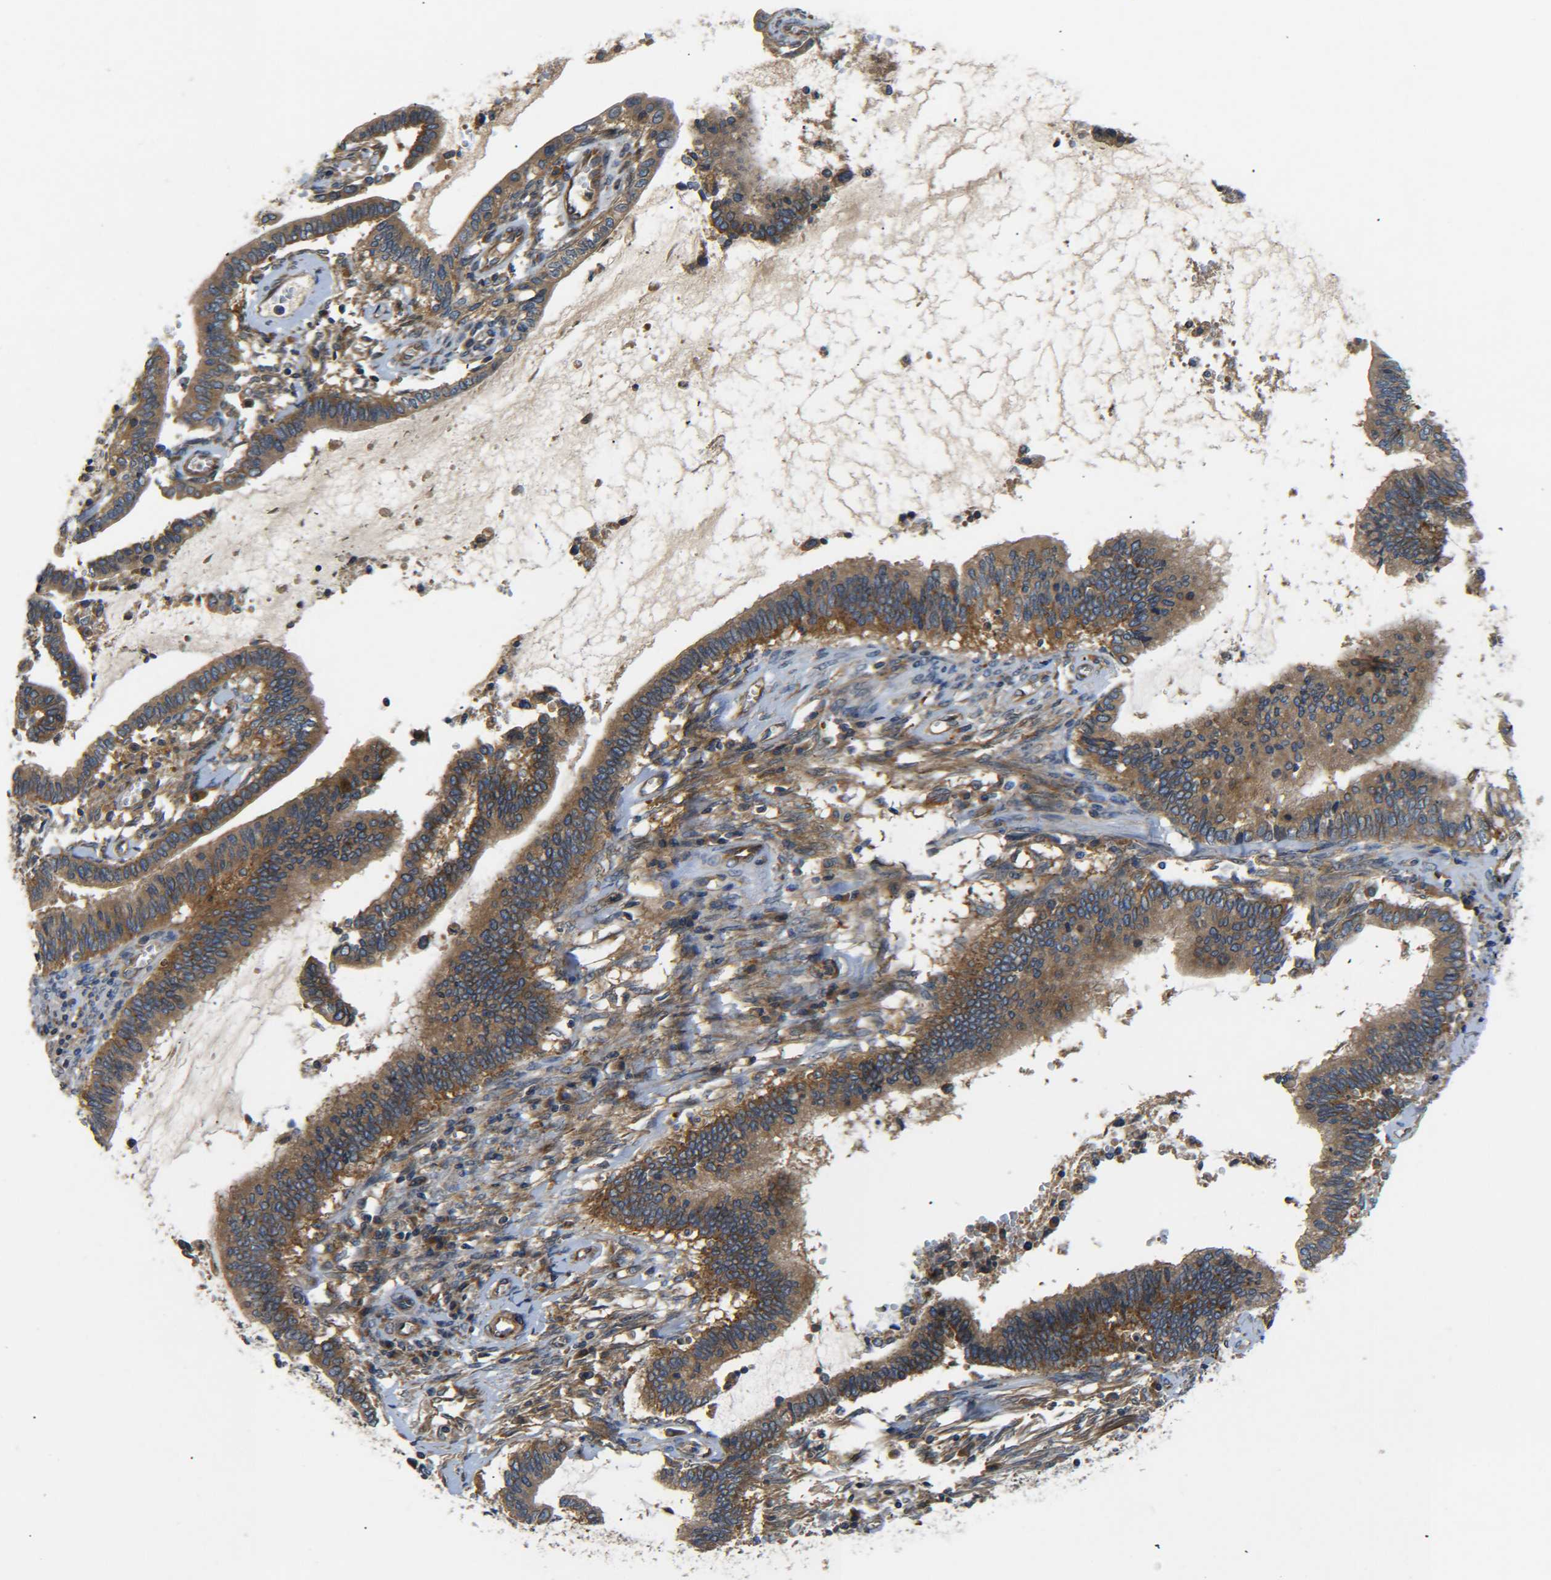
{"staining": {"intensity": "moderate", "quantity": ">75%", "location": "cytoplasmic/membranous"}, "tissue": "cervical cancer", "cell_type": "Tumor cells", "image_type": "cancer", "snomed": [{"axis": "morphology", "description": "Adenocarcinoma, NOS"}, {"axis": "topography", "description": "Cervix"}], "caption": "A micrograph of adenocarcinoma (cervical) stained for a protein reveals moderate cytoplasmic/membranous brown staining in tumor cells. (Stains: DAB (3,3'-diaminobenzidine) in brown, nuclei in blue, Microscopy: brightfield microscopy at high magnification).", "gene": "LRCH3", "patient": {"sex": "female", "age": 44}}